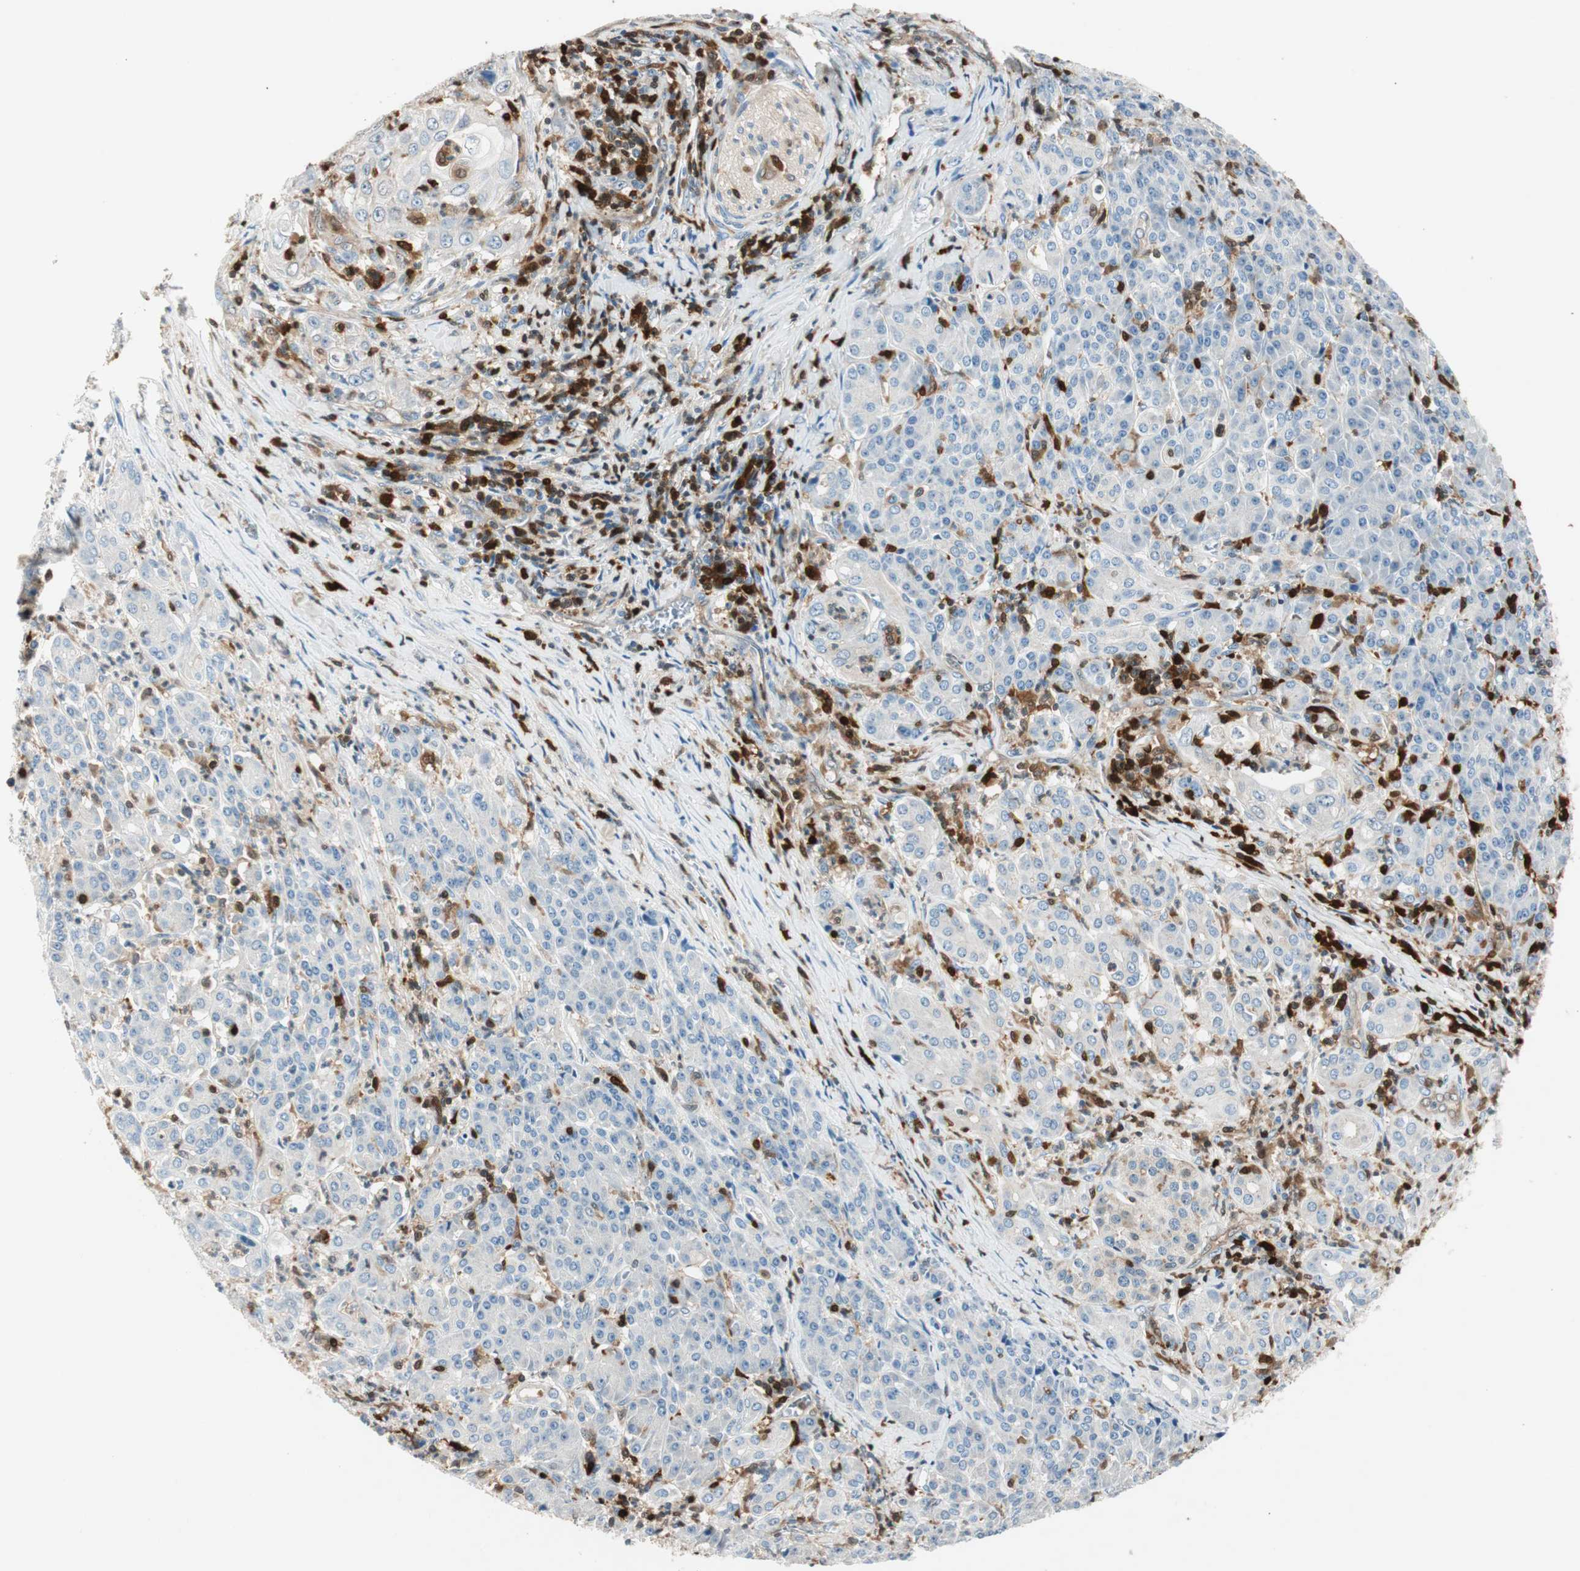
{"staining": {"intensity": "negative", "quantity": "none", "location": "none"}, "tissue": "pancreatic cancer", "cell_type": "Tumor cells", "image_type": "cancer", "snomed": [{"axis": "morphology", "description": "Adenocarcinoma, NOS"}, {"axis": "topography", "description": "Pancreas"}], "caption": "DAB (3,3'-diaminobenzidine) immunohistochemical staining of adenocarcinoma (pancreatic) demonstrates no significant staining in tumor cells.", "gene": "COTL1", "patient": {"sex": "male", "age": 70}}